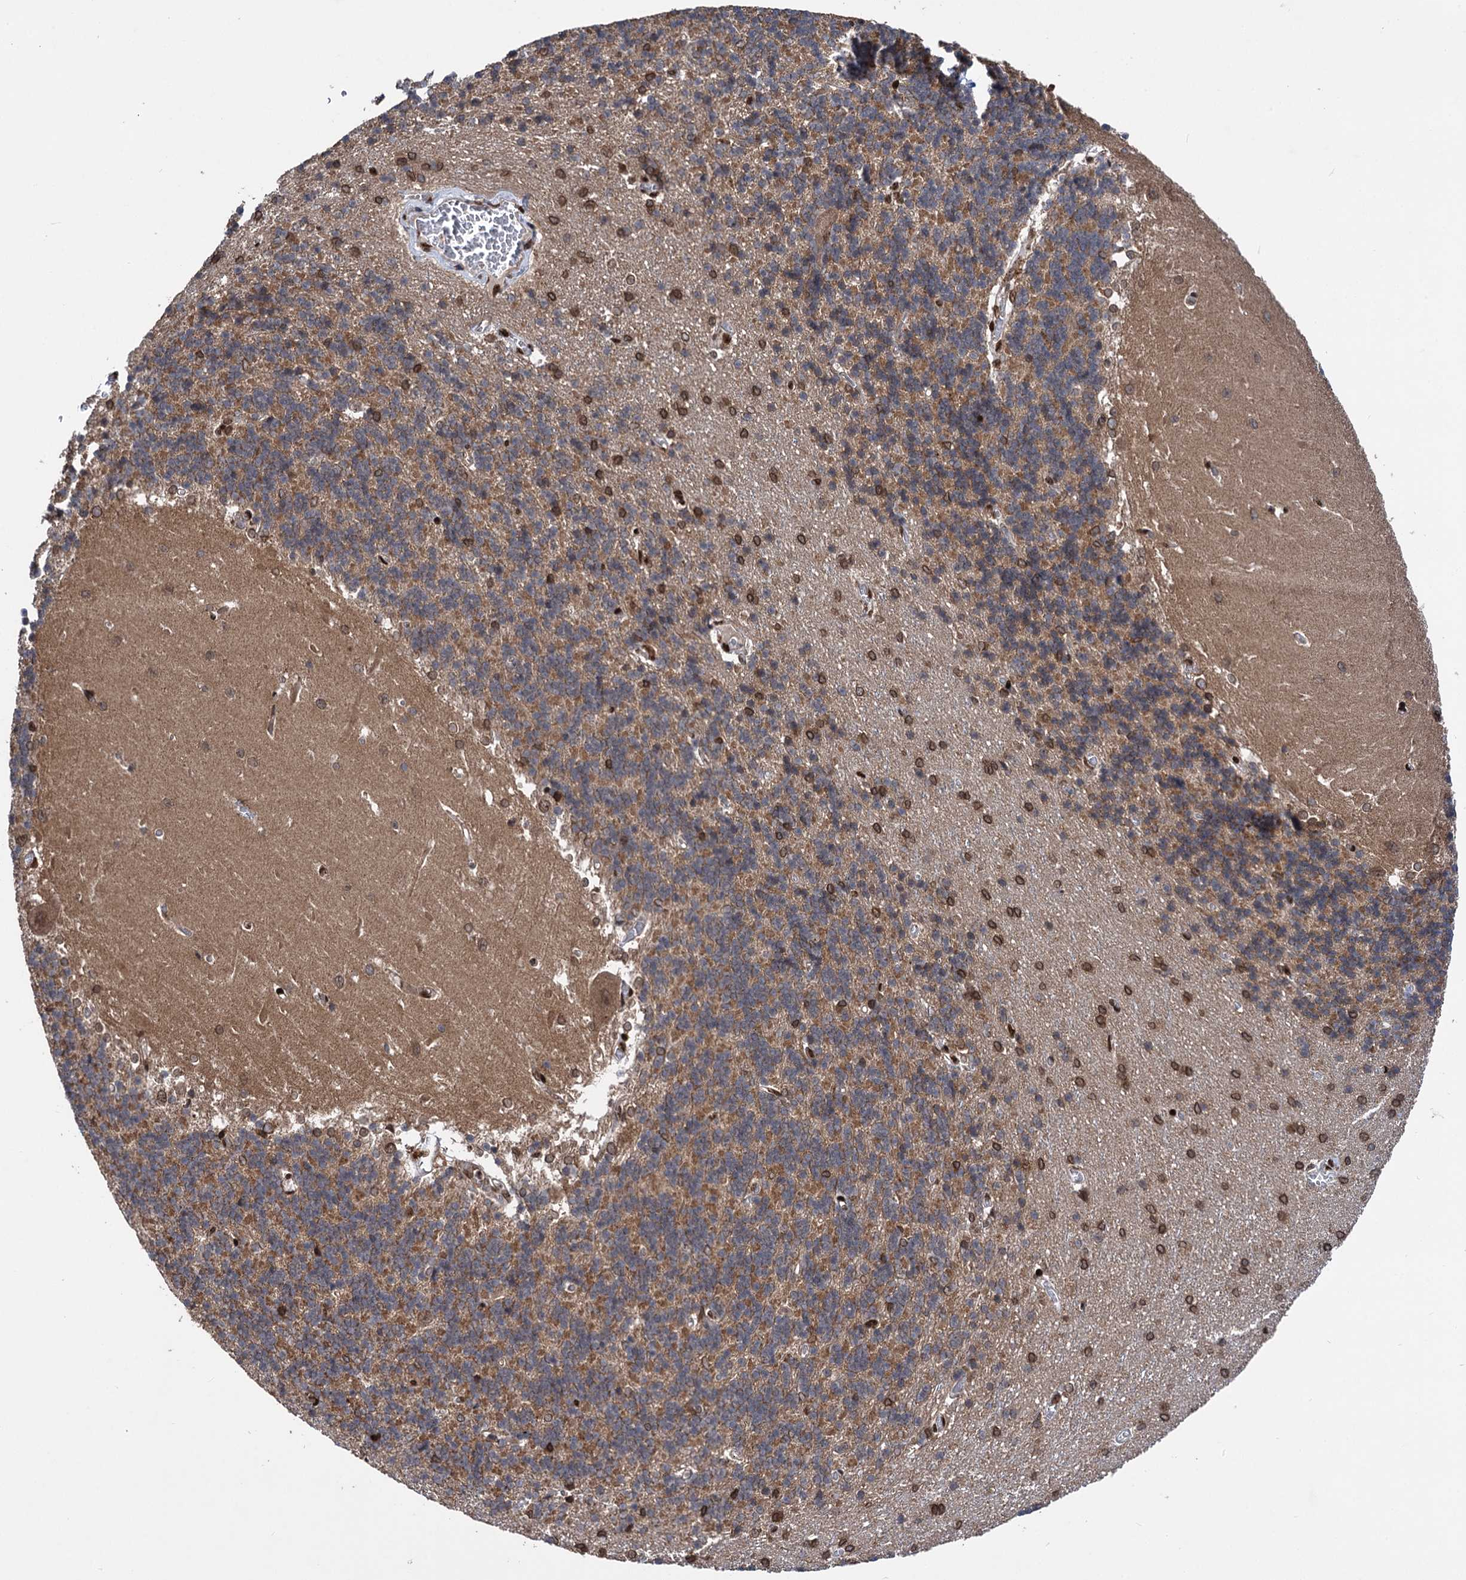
{"staining": {"intensity": "moderate", "quantity": "25%-75%", "location": "cytoplasmic/membranous"}, "tissue": "cerebellum", "cell_type": "Cells in granular layer", "image_type": "normal", "snomed": [{"axis": "morphology", "description": "Normal tissue, NOS"}, {"axis": "topography", "description": "Cerebellum"}], "caption": "Brown immunohistochemical staining in unremarkable human cerebellum demonstrates moderate cytoplasmic/membranous staining in approximately 25%-75% of cells in granular layer. (Brightfield microscopy of DAB IHC at high magnification).", "gene": "MESD", "patient": {"sex": "male", "age": 37}}